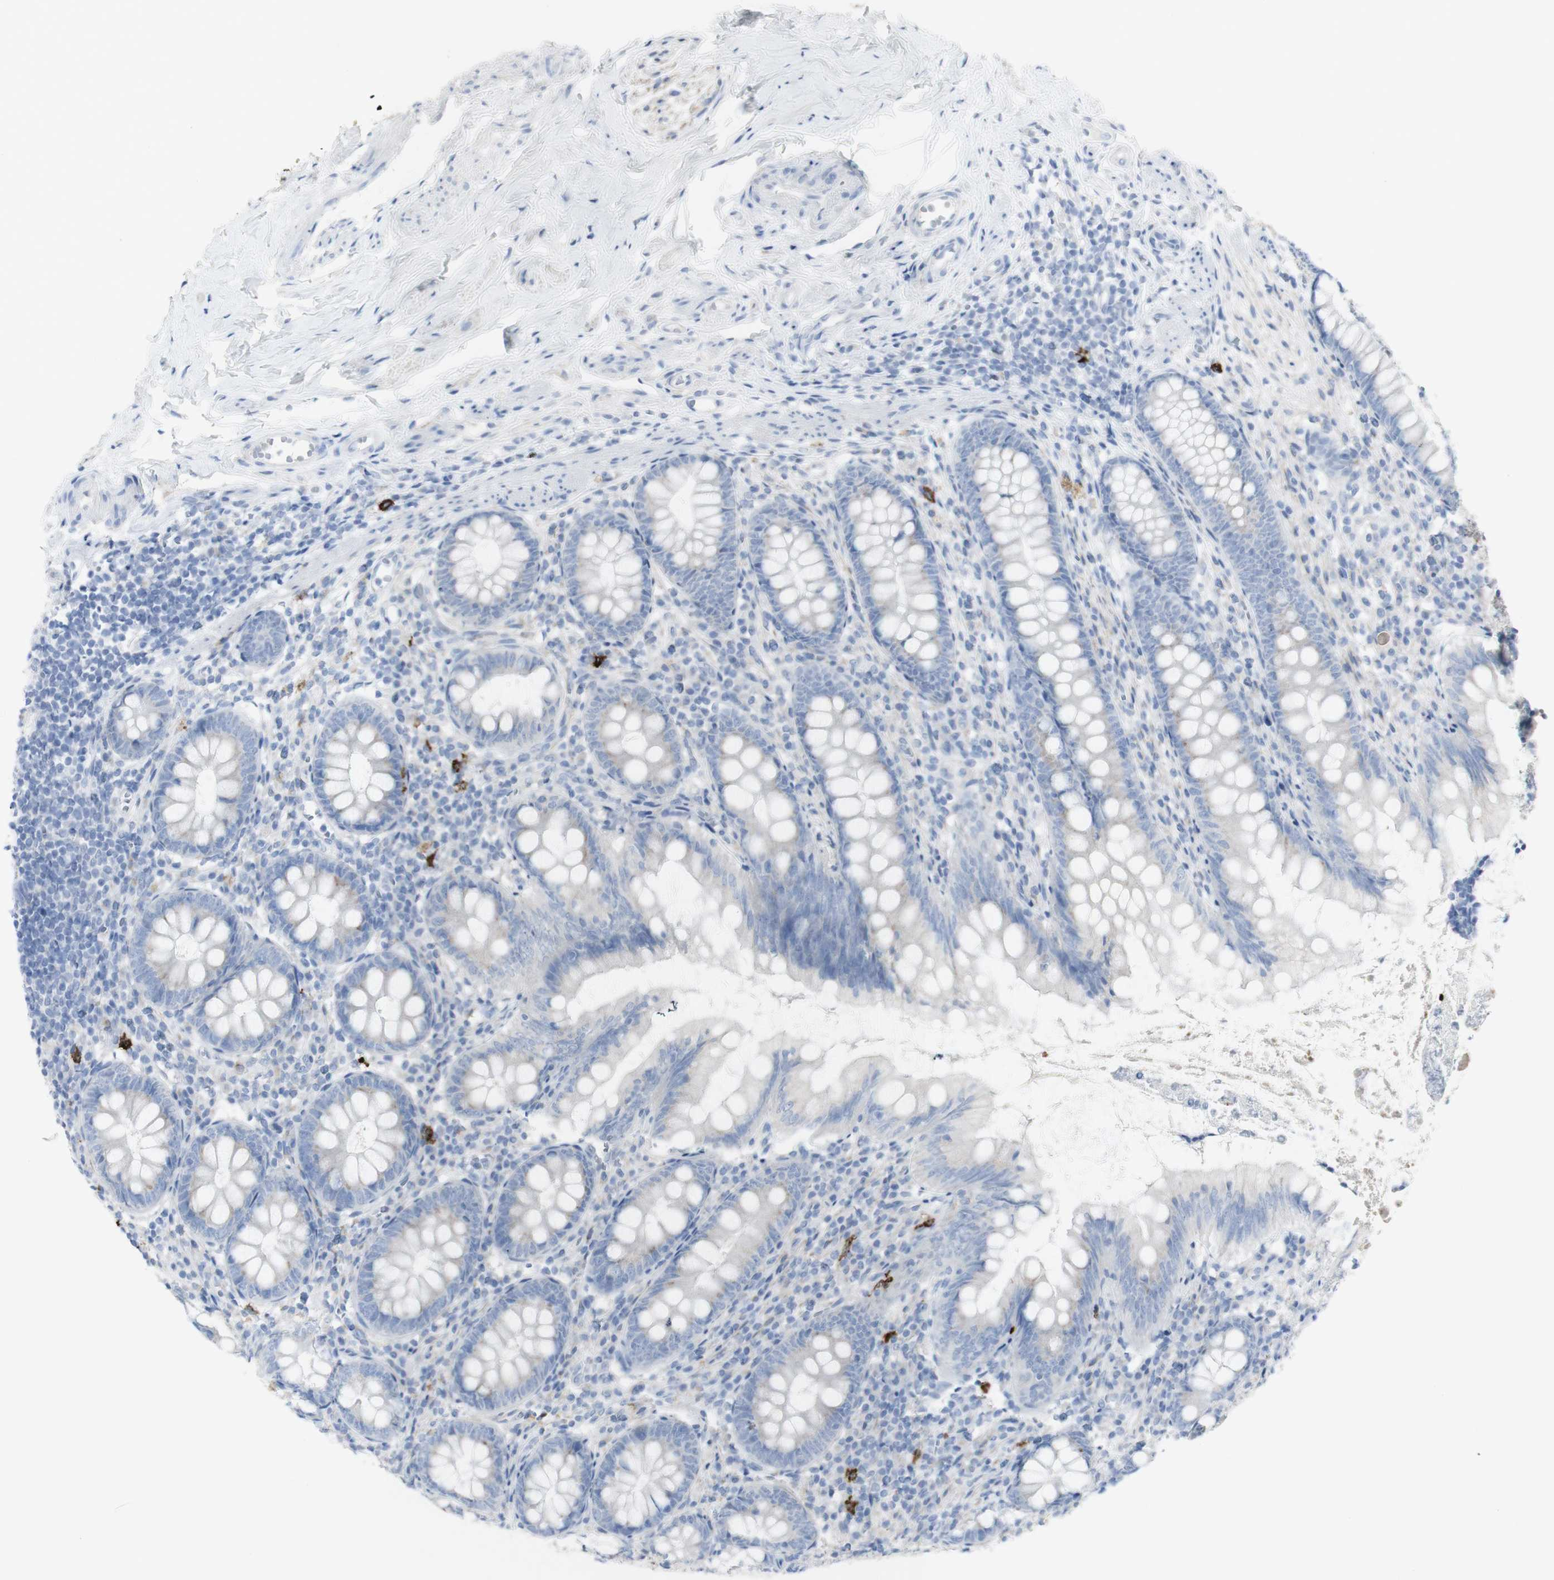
{"staining": {"intensity": "weak", "quantity": "<25%", "location": "cytoplasmic/membranous"}, "tissue": "appendix", "cell_type": "Glandular cells", "image_type": "normal", "snomed": [{"axis": "morphology", "description": "Normal tissue, NOS"}, {"axis": "topography", "description": "Appendix"}], "caption": "The immunohistochemistry (IHC) photomicrograph has no significant expression in glandular cells of appendix. (DAB (3,3'-diaminobenzidine) immunohistochemistry (IHC) visualized using brightfield microscopy, high magnification).", "gene": "CD207", "patient": {"sex": "female", "age": 77}}